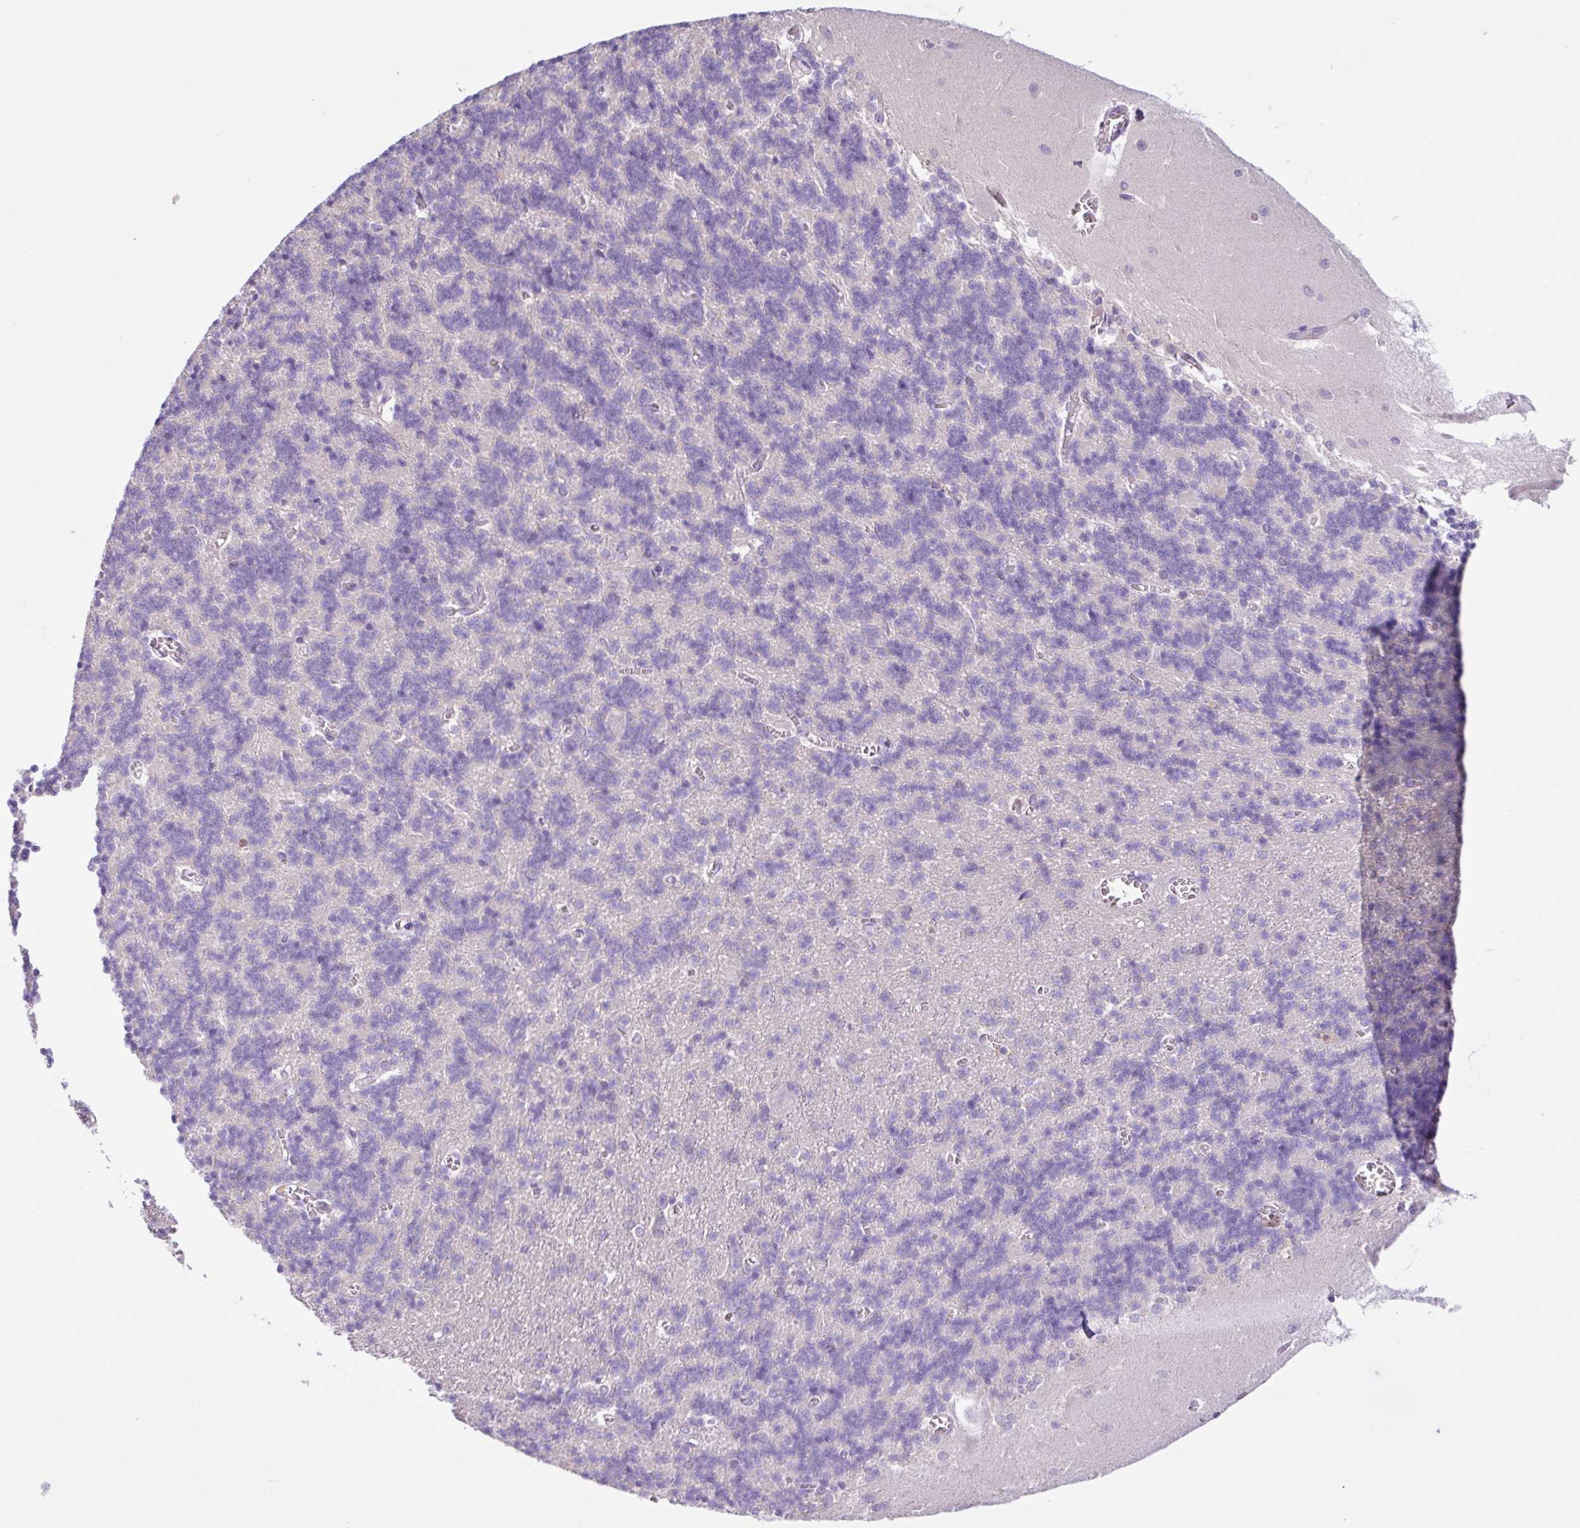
{"staining": {"intensity": "negative", "quantity": "none", "location": "none"}, "tissue": "cerebellum", "cell_type": "Cells in granular layer", "image_type": "normal", "snomed": [{"axis": "morphology", "description": "Normal tissue, NOS"}, {"axis": "topography", "description": "Cerebellum"}], "caption": "This is an immunohistochemistry image of normal cerebellum. There is no expression in cells in granular layer.", "gene": "TONSL", "patient": {"sex": "male", "age": 37}}